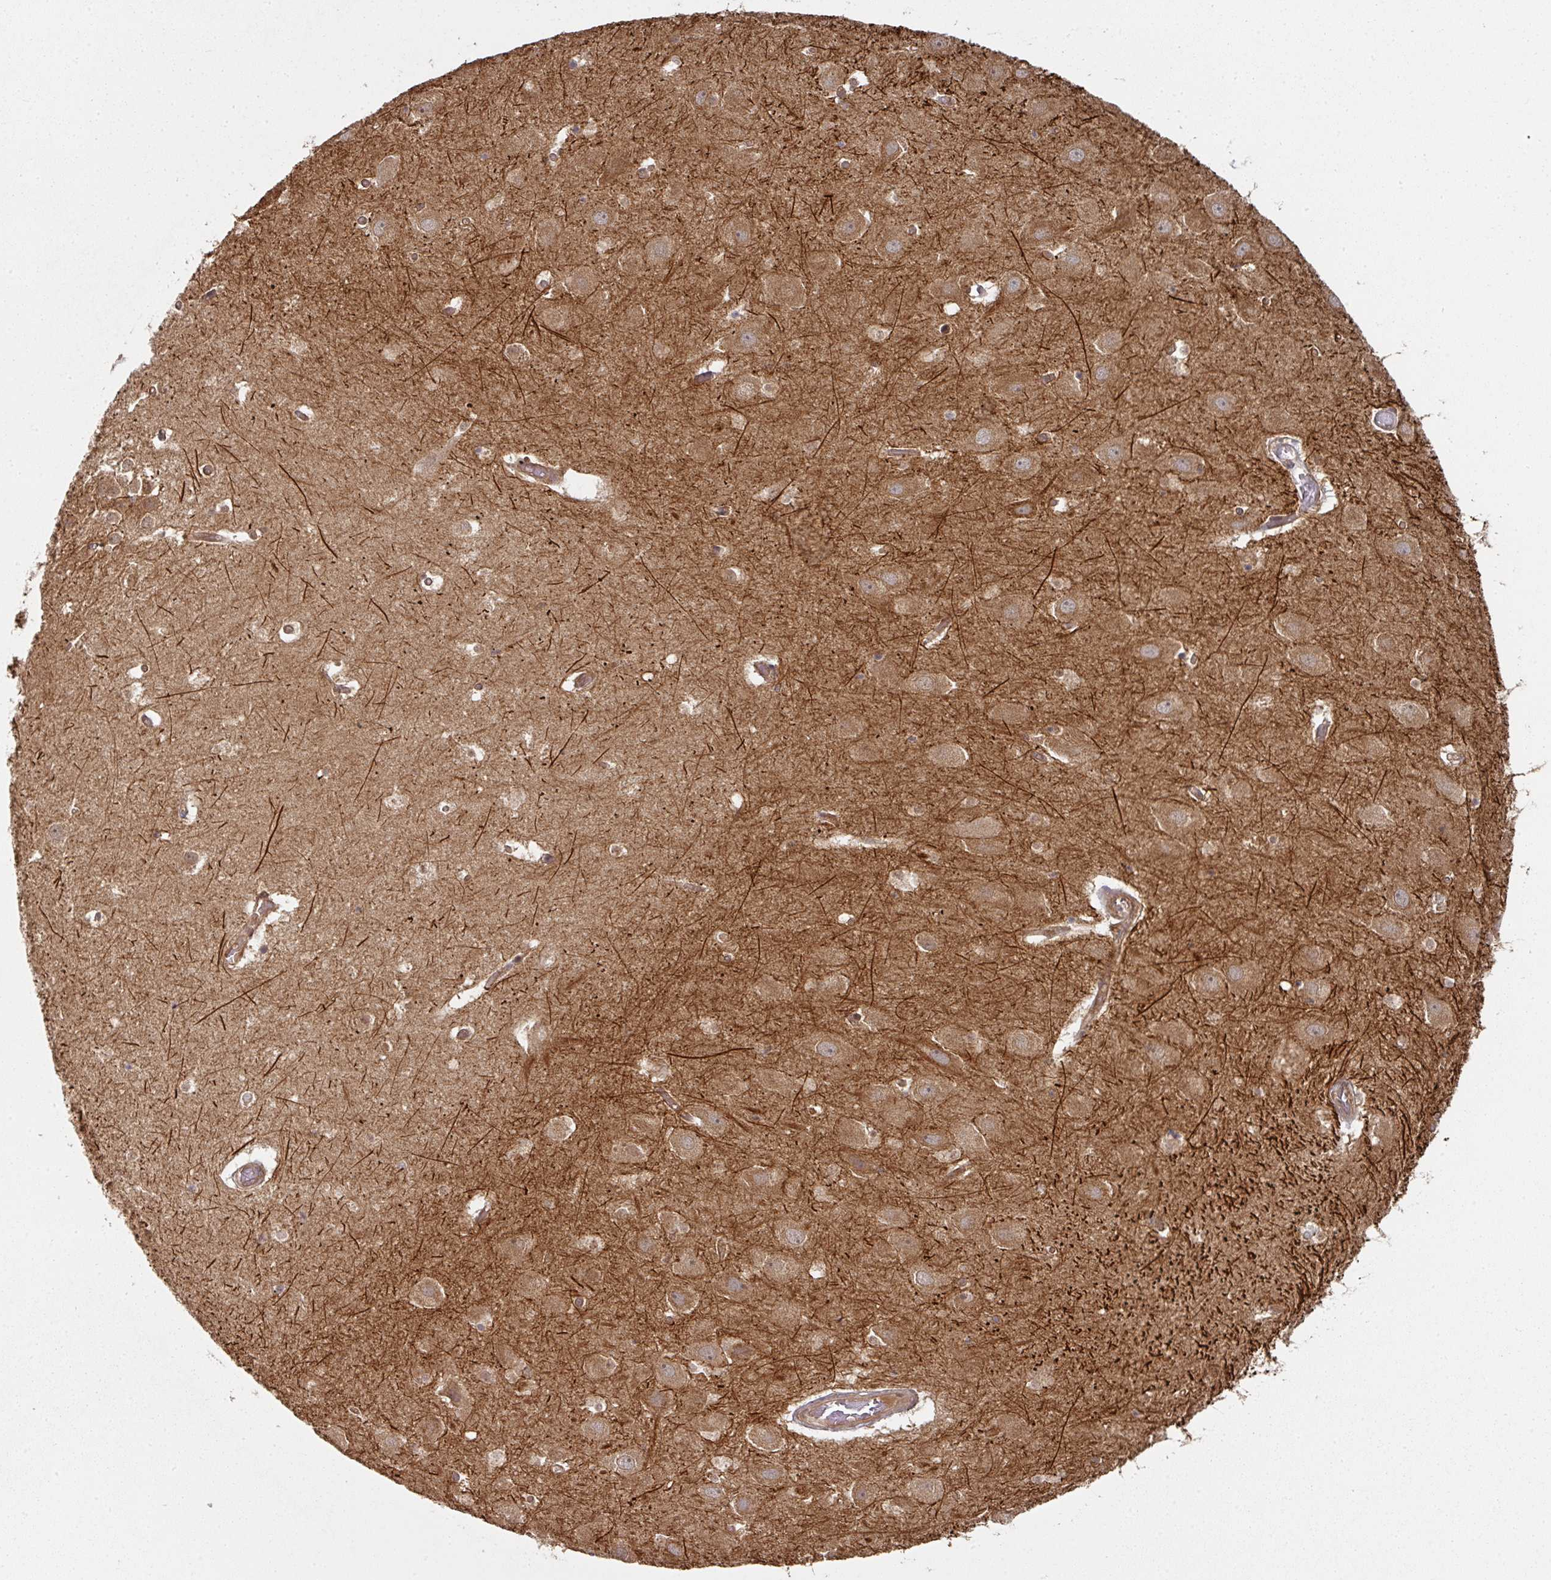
{"staining": {"intensity": "weak", "quantity": "25%-75%", "location": "cytoplasmic/membranous"}, "tissue": "hippocampus", "cell_type": "Glial cells", "image_type": "normal", "snomed": [{"axis": "morphology", "description": "Normal tissue, NOS"}, {"axis": "topography", "description": "Hippocampus"}], "caption": "A histopathology image of hippocampus stained for a protein exhibits weak cytoplasmic/membranous brown staining in glial cells. (Brightfield microscopy of DAB IHC at high magnification).", "gene": "EIF4EBP2", "patient": {"sex": "female", "age": 52}}